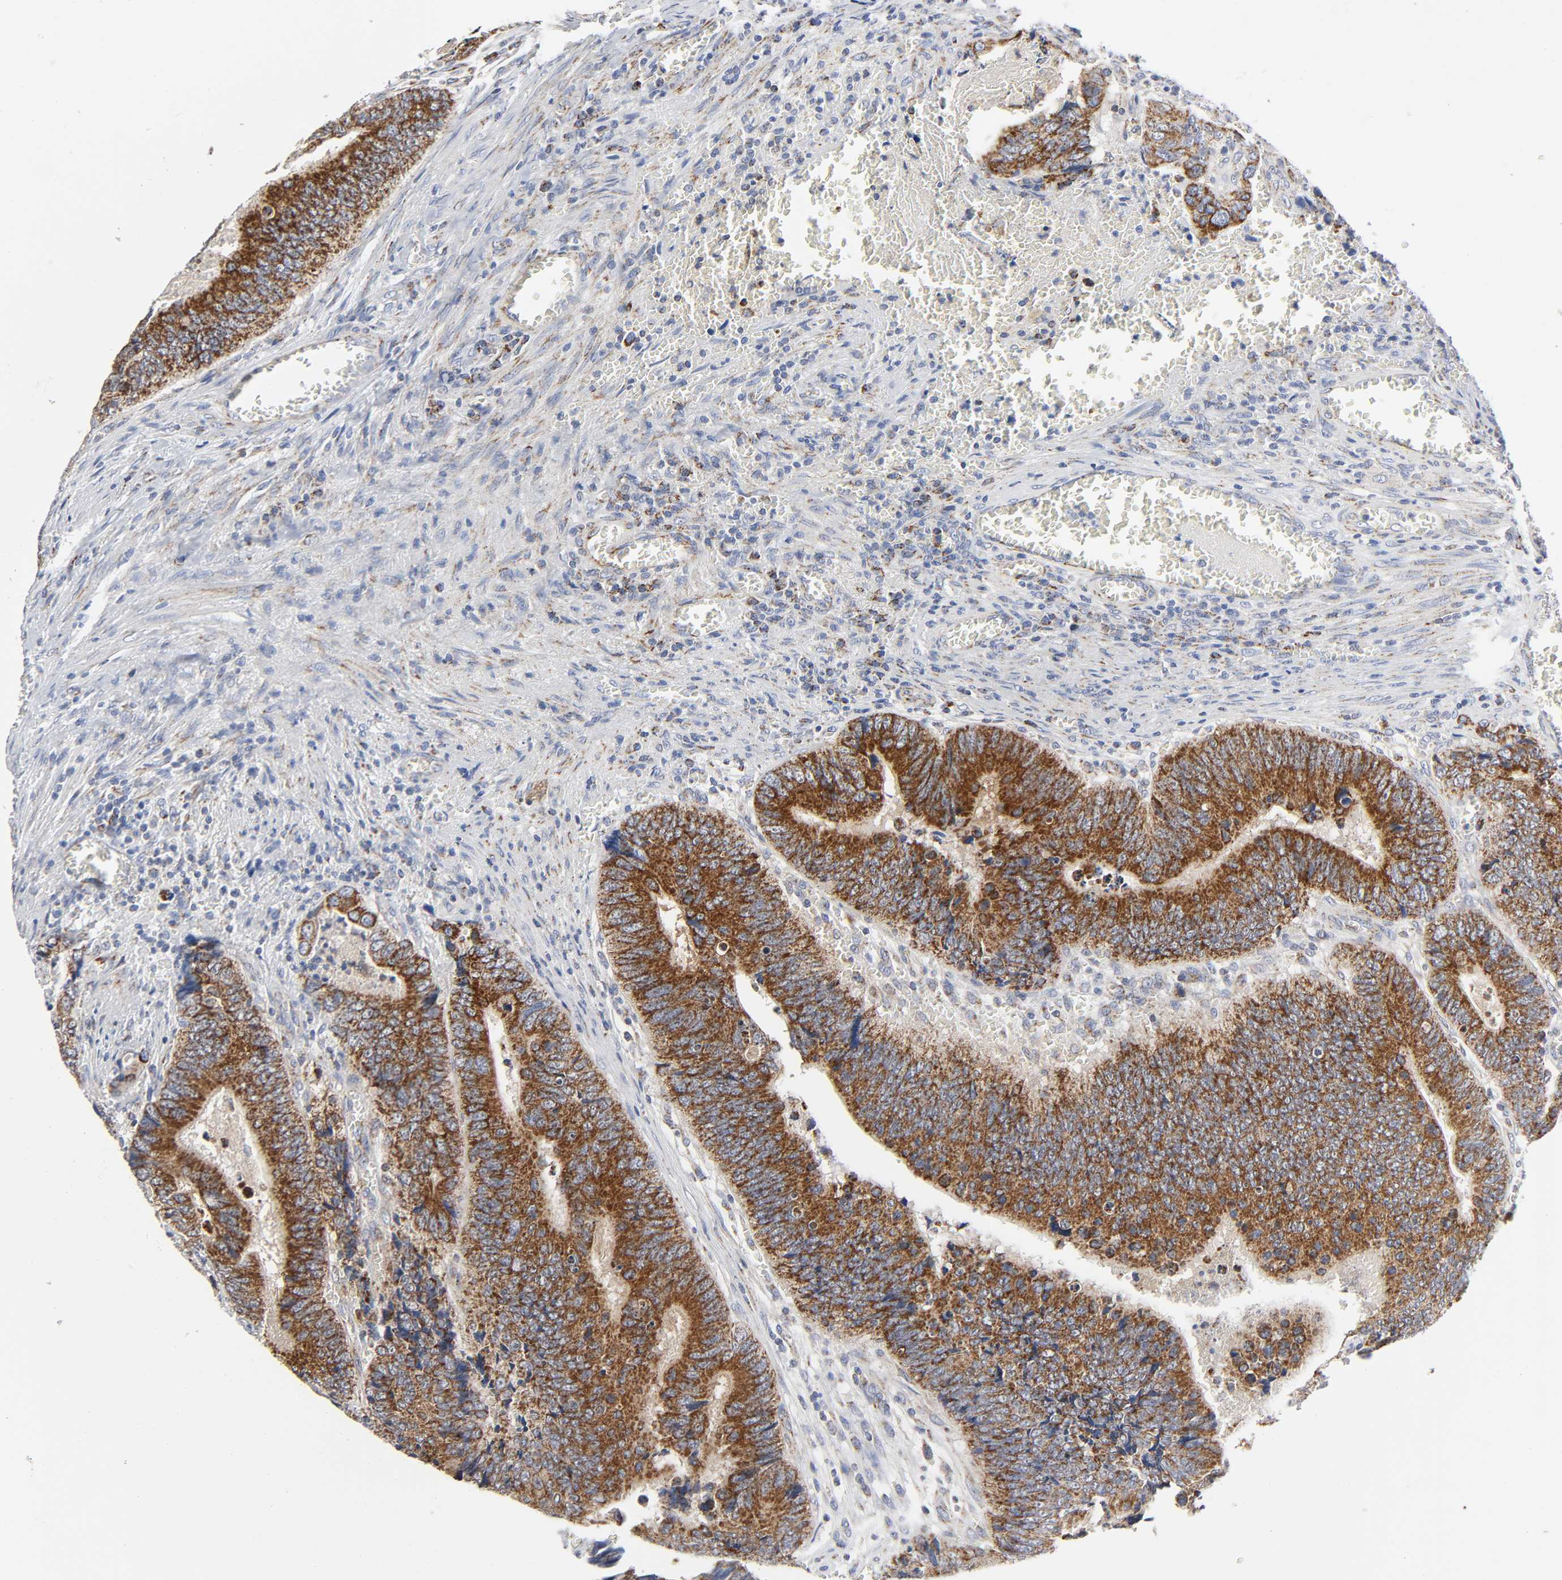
{"staining": {"intensity": "strong", "quantity": ">75%", "location": "cytoplasmic/membranous"}, "tissue": "colorectal cancer", "cell_type": "Tumor cells", "image_type": "cancer", "snomed": [{"axis": "morphology", "description": "Adenocarcinoma, NOS"}, {"axis": "topography", "description": "Colon"}], "caption": "Adenocarcinoma (colorectal) was stained to show a protein in brown. There is high levels of strong cytoplasmic/membranous staining in about >75% of tumor cells.", "gene": "AOPEP", "patient": {"sex": "male", "age": 72}}